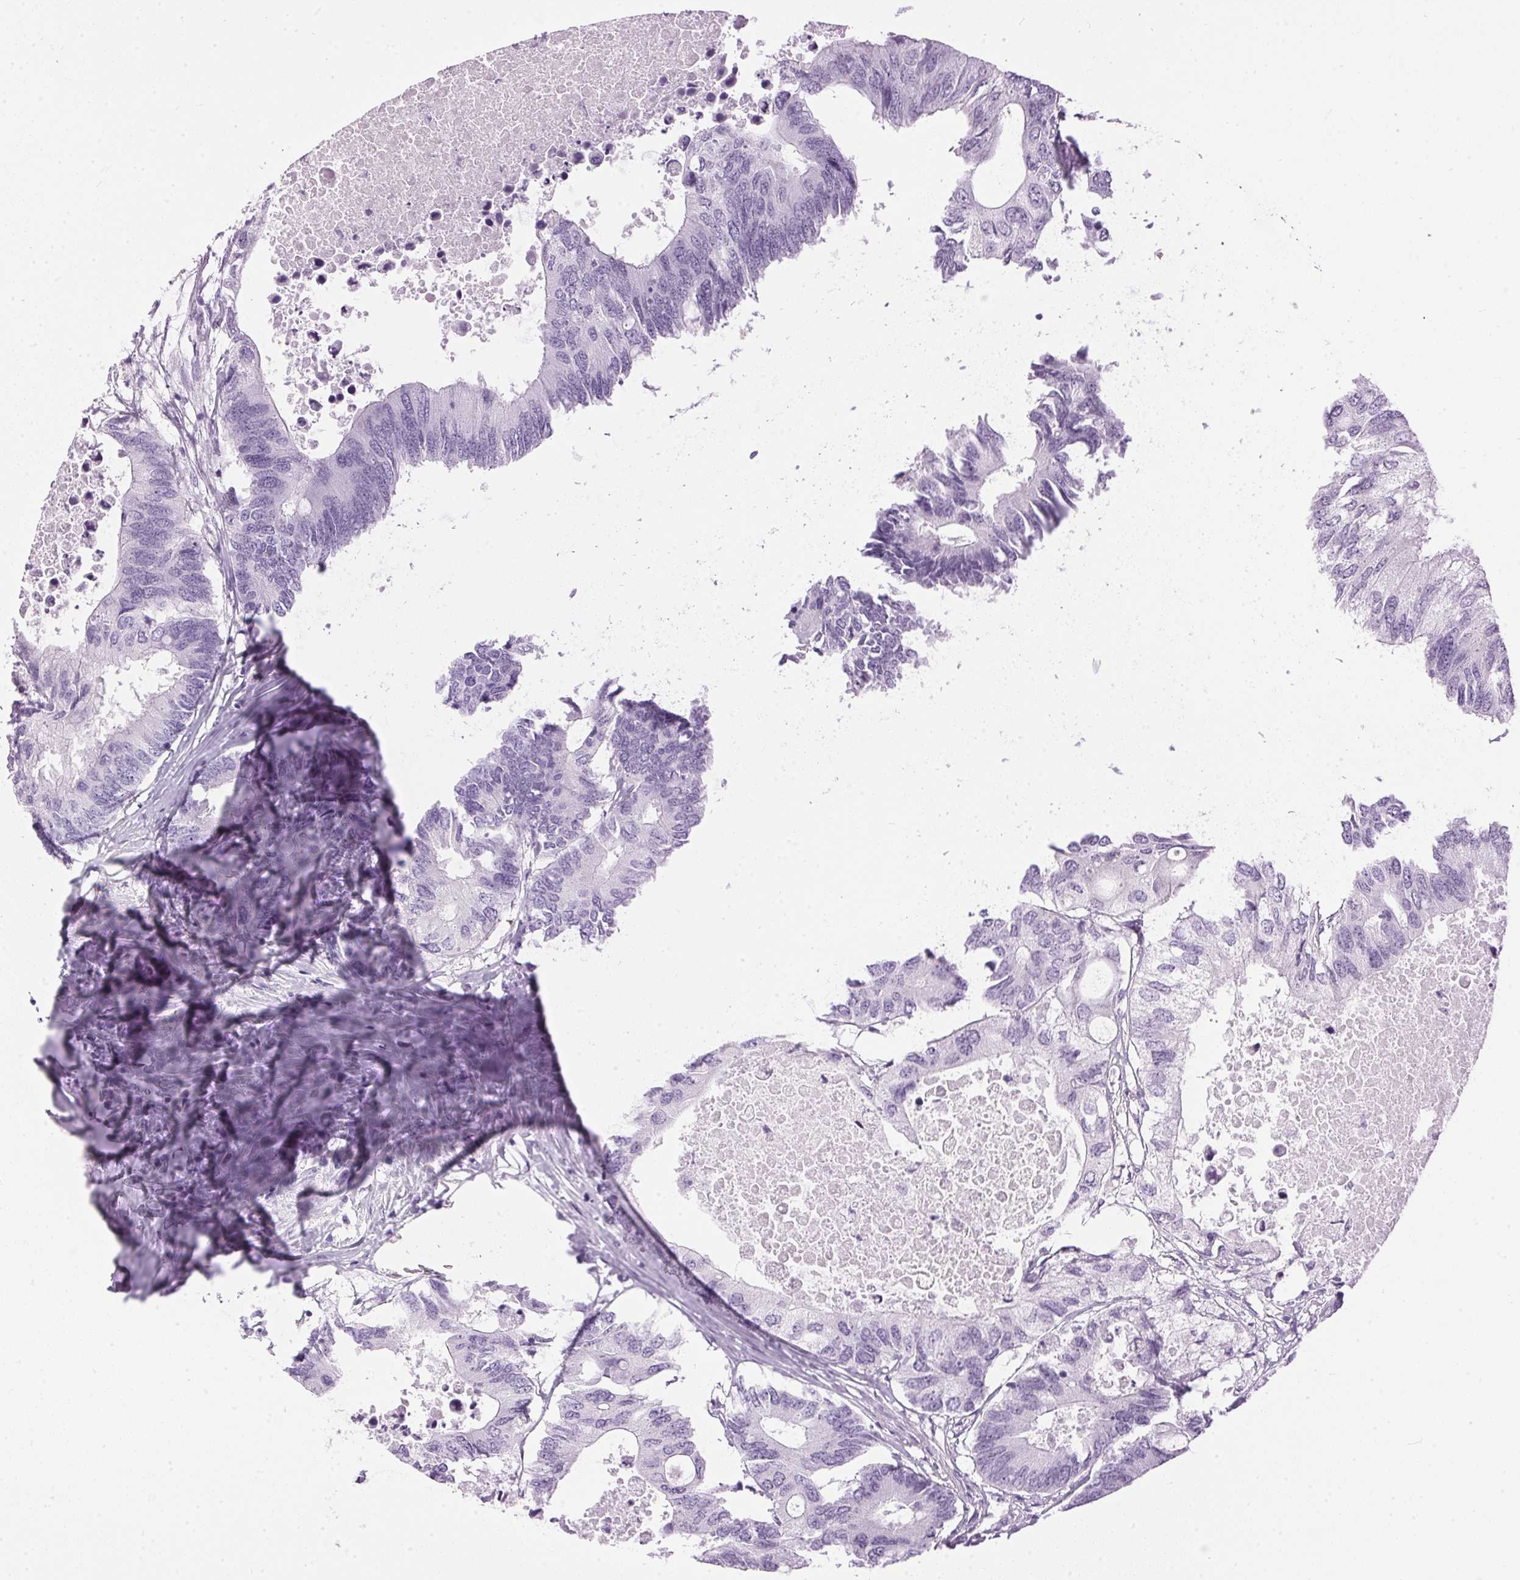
{"staining": {"intensity": "negative", "quantity": "none", "location": "none"}, "tissue": "colorectal cancer", "cell_type": "Tumor cells", "image_type": "cancer", "snomed": [{"axis": "morphology", "description": "Adenocarcinoma, NOS"}, {"axis": "topography", "description": "Colon"}], "caption": "There is no significant staining in tumor cells of adenocarcinoma (colorectal). (Immunohistochemistry, brightfield microscopy, high magnification).", "gene": "SP7", "patient": {"sex": "male", "age": 71}}